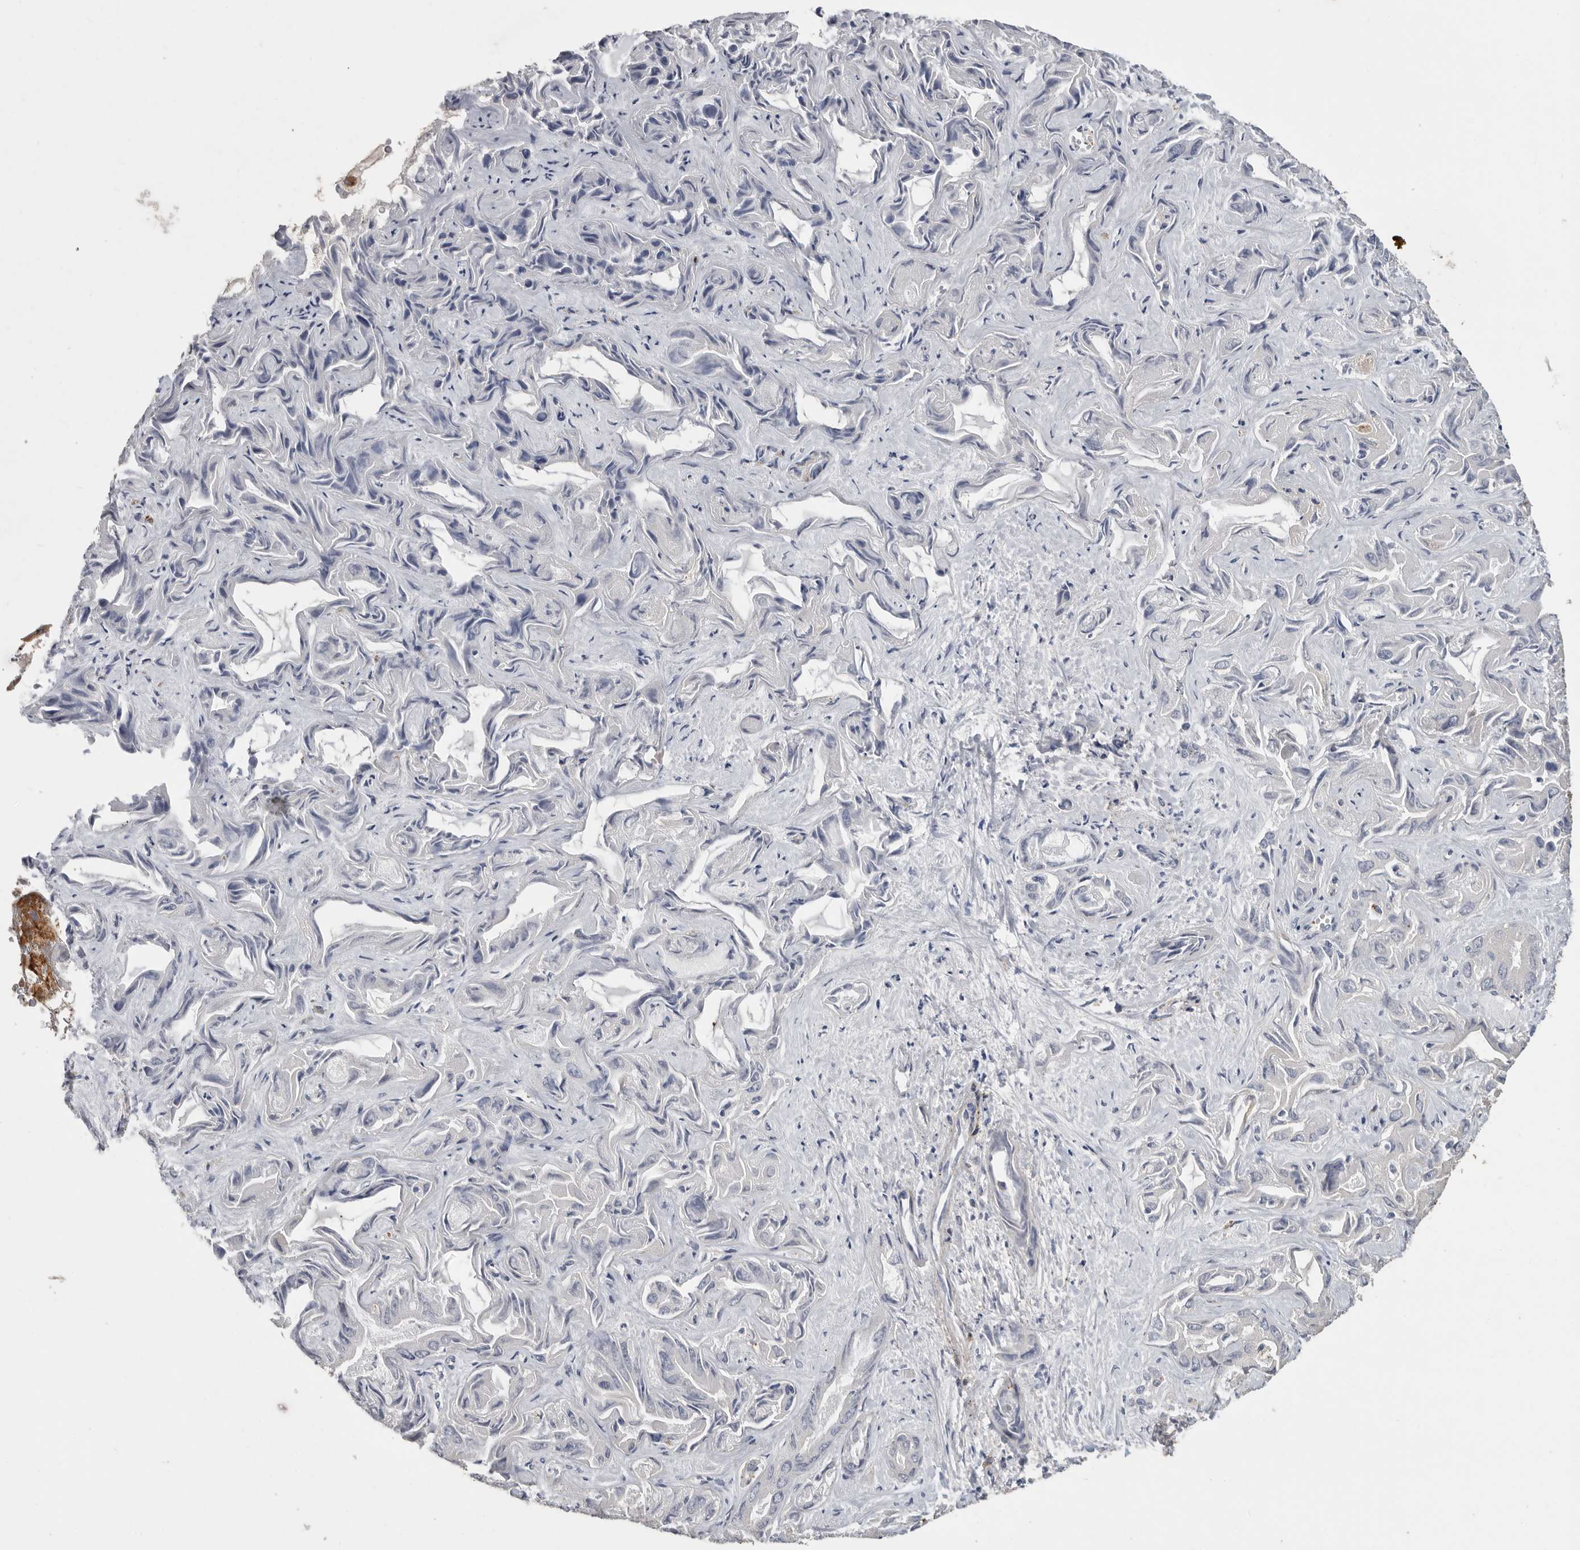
{"staining": {"intensity": "negative", "quantity": "none", "location": "none"}, "tissue": "liver cancer", "cell_type": "Tumor cells", "image_type": "cancer", "snomed": [{"axis": "morphology", "description": "Cholangiocarcinoma"}, {"axis": "topography", "description": "Liver"}], "caption": "There is no significant staining in tumor cells of liver cancer. (Brightfield microscopy of DAB IHC at high magnification).", "gene": "PODXL2", "patient": {"sex": "female", "age": 52}}